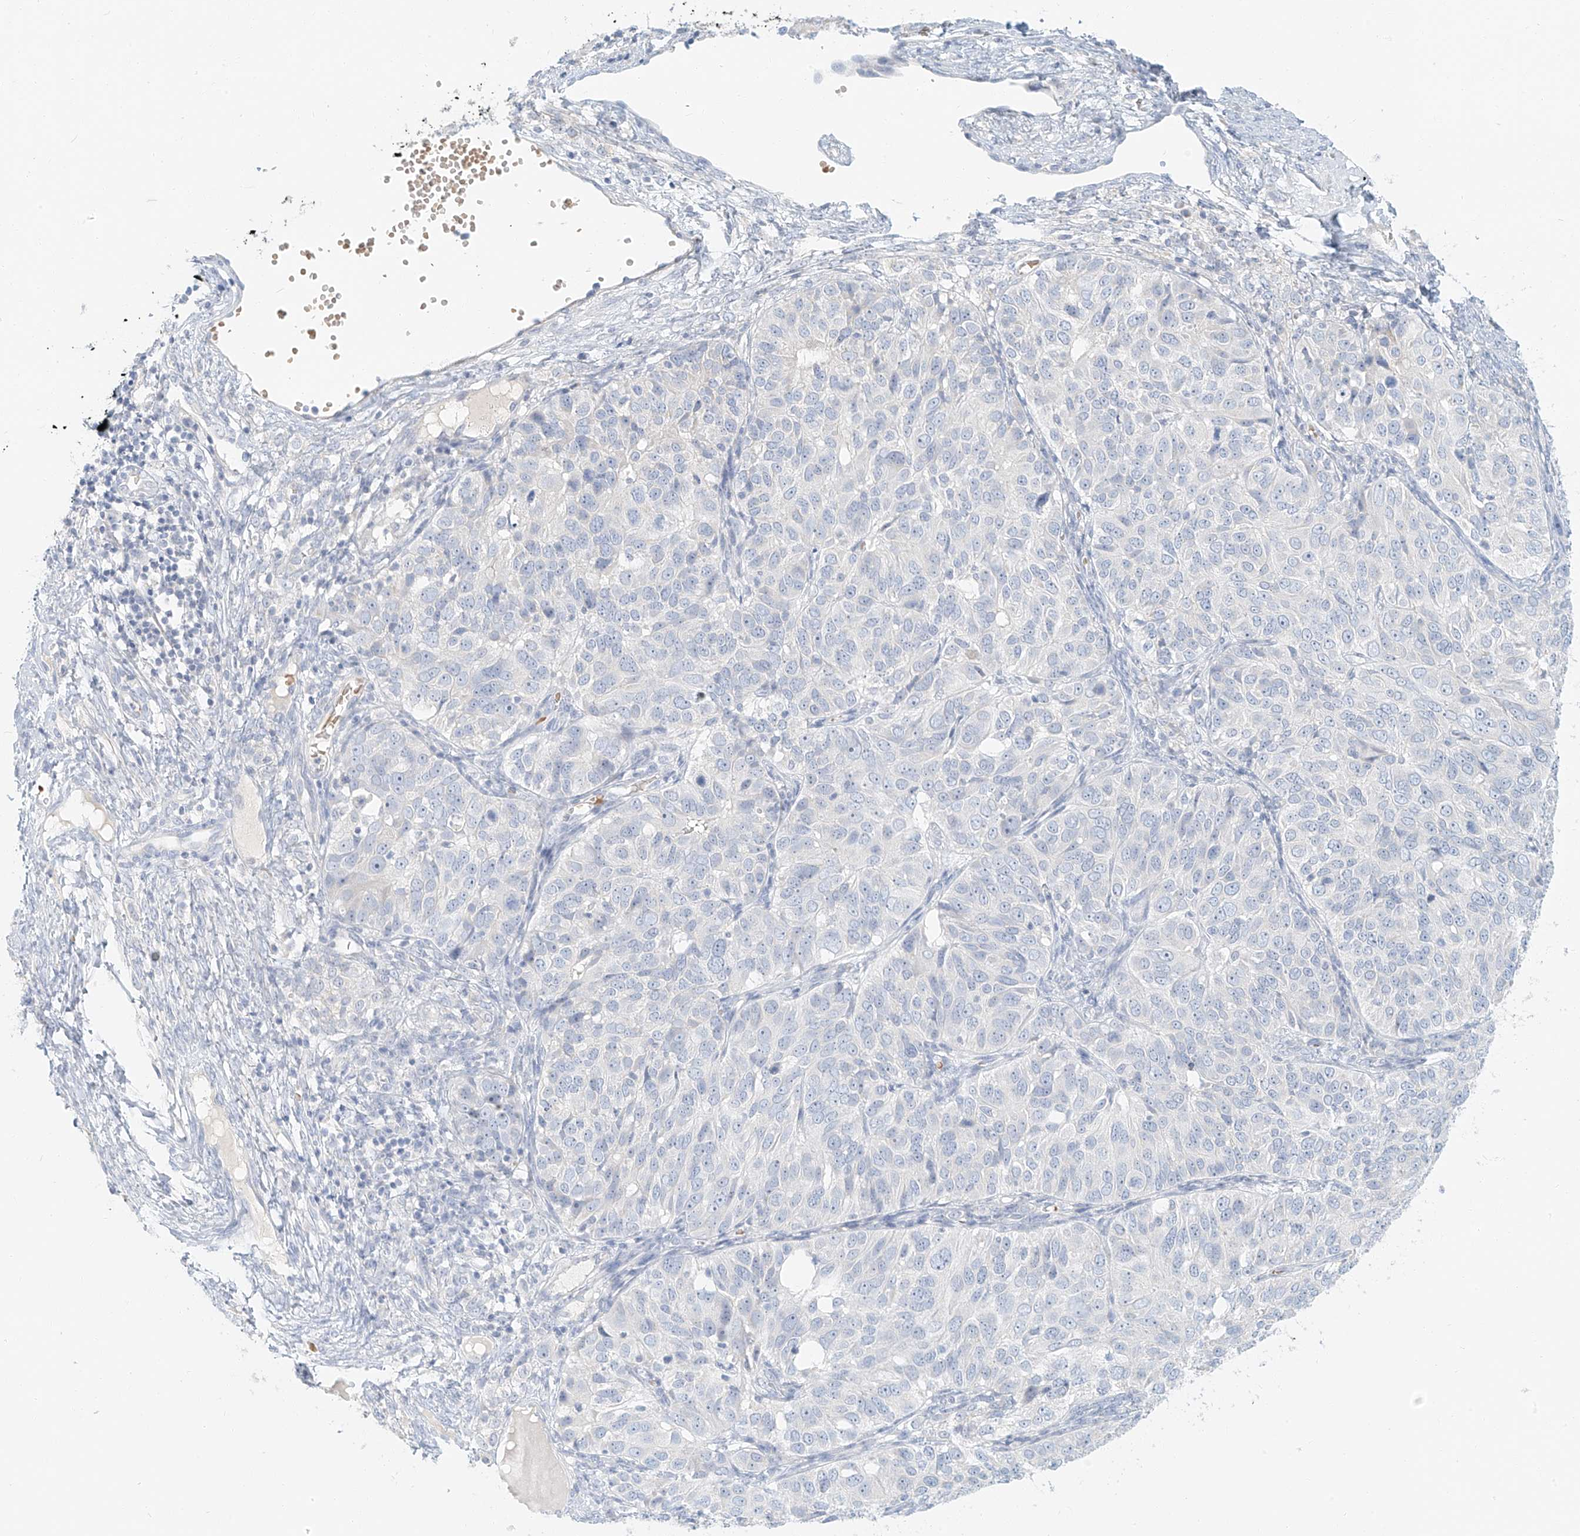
{"staining": {"intensity": "negative", "quantity": "none", "location": "none"}, "tissue": "ovarian cancer", "cell_type": "Tumor cells", "image_type": "cancer", "snomed": [{"axis": "morphology", "description": "Carcinoma, endometroid"}, {"axis": "topography", "description": "Ovary"}], "caption": "DAB immunohistochemical staining of human ovarian endometroid carcinoma reveals no significant expression in tumor cells.", "gene": "PGC", "patient": {"sex": "female", "age": 51}}